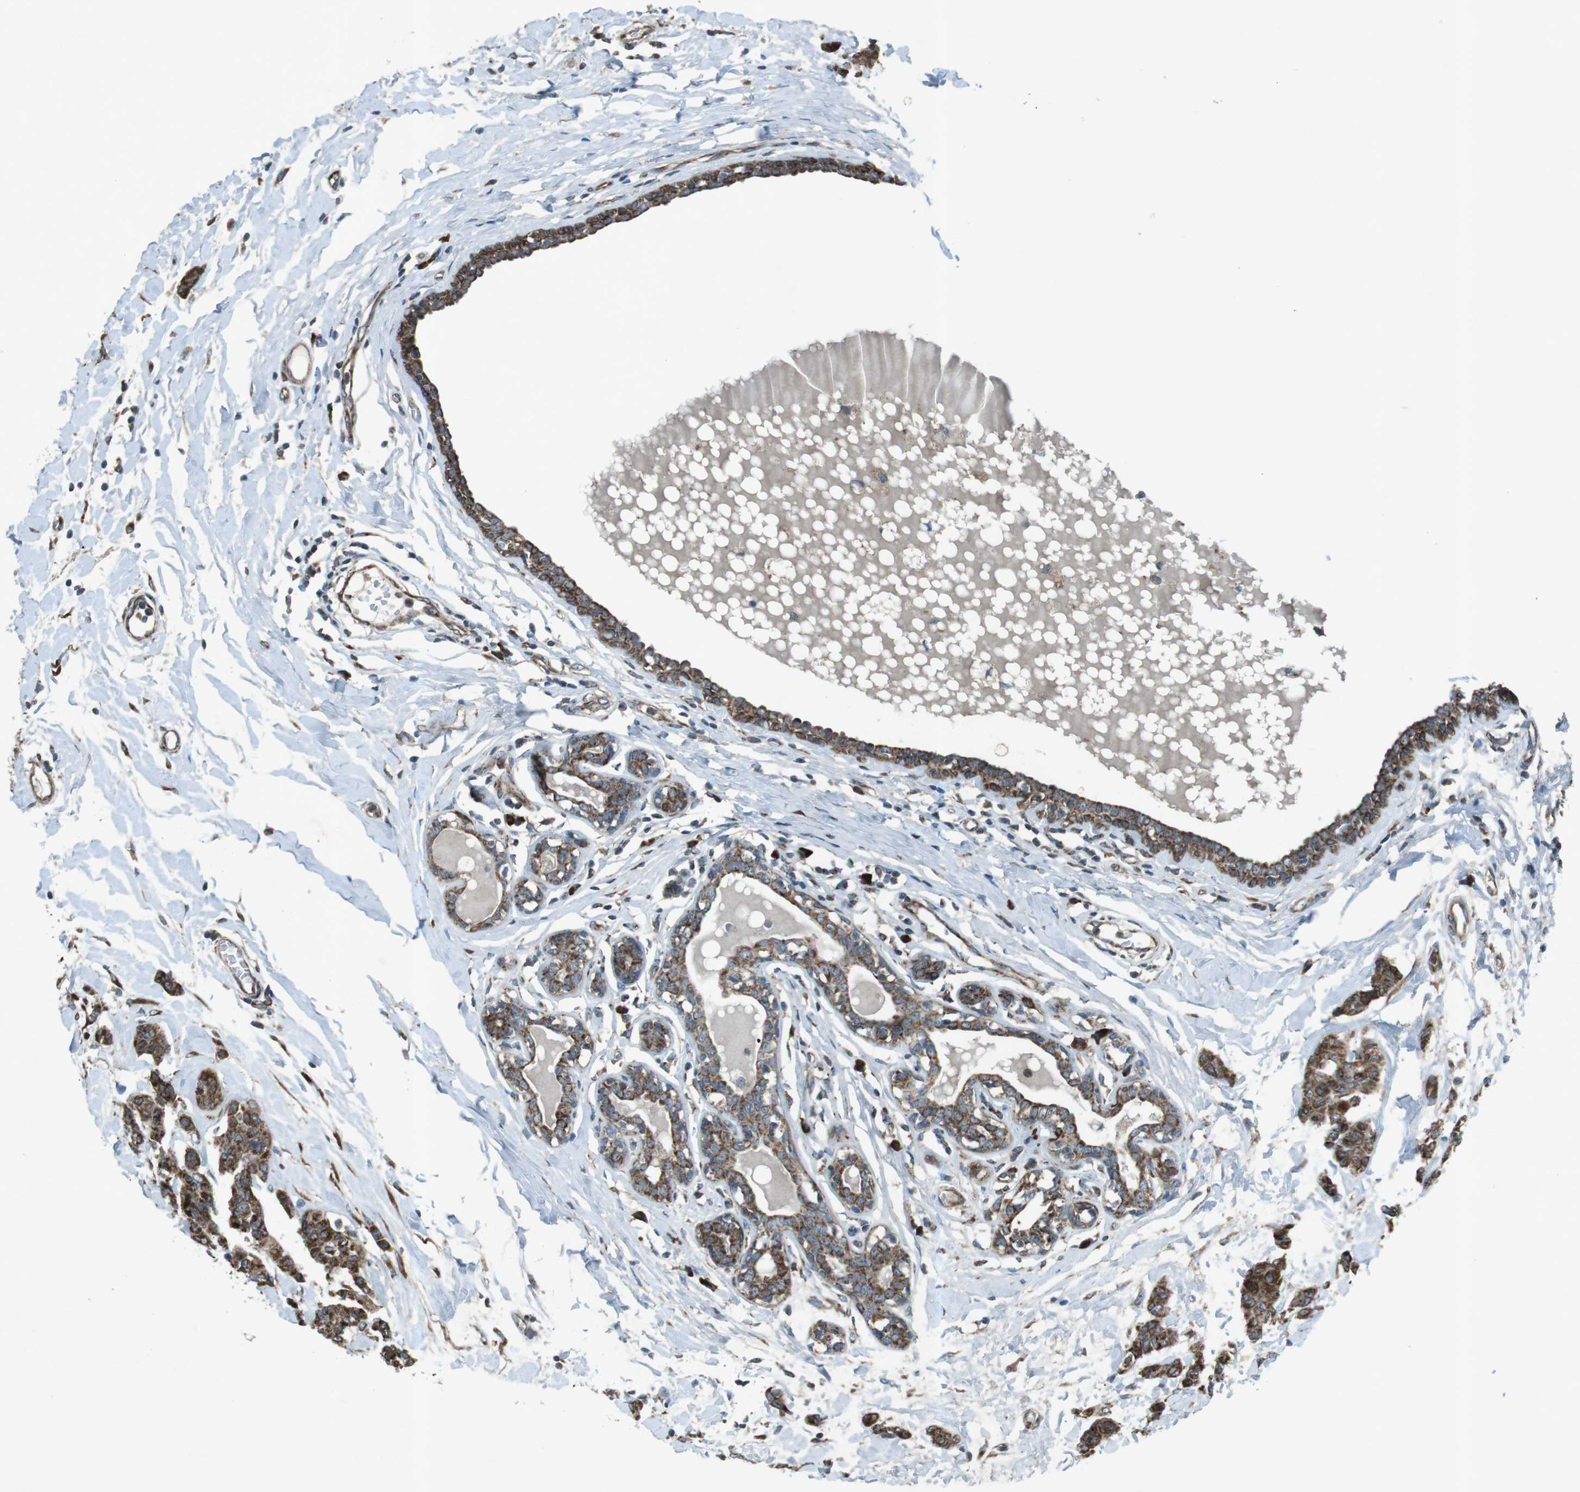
{"staining": {"intensity": "strong", "quantity": ">75%", "location": "cytoplasmic/membranous"}, "tissue": "breast cancer", "cell_type": "Tumor cells", "image_type": "cancer", "snomed": [{"axis": "morphology", "description": "Normal tissue, NOS"}, {"axis": "morphology", "description": "Duct carcinoma"}, {"axis": "topography", "description": "Breast"}], "caption": "Immunohistochemistry (IHC) image of human invasive ductal carcinoma (breast) stained for a protein (brown), which exhibits high levels of strong cytoplasmic/membranous expression in approximately >75% of tumor cells.", "gene": "SLC41A1", "patient": {"sex": "female", "age": 40}}